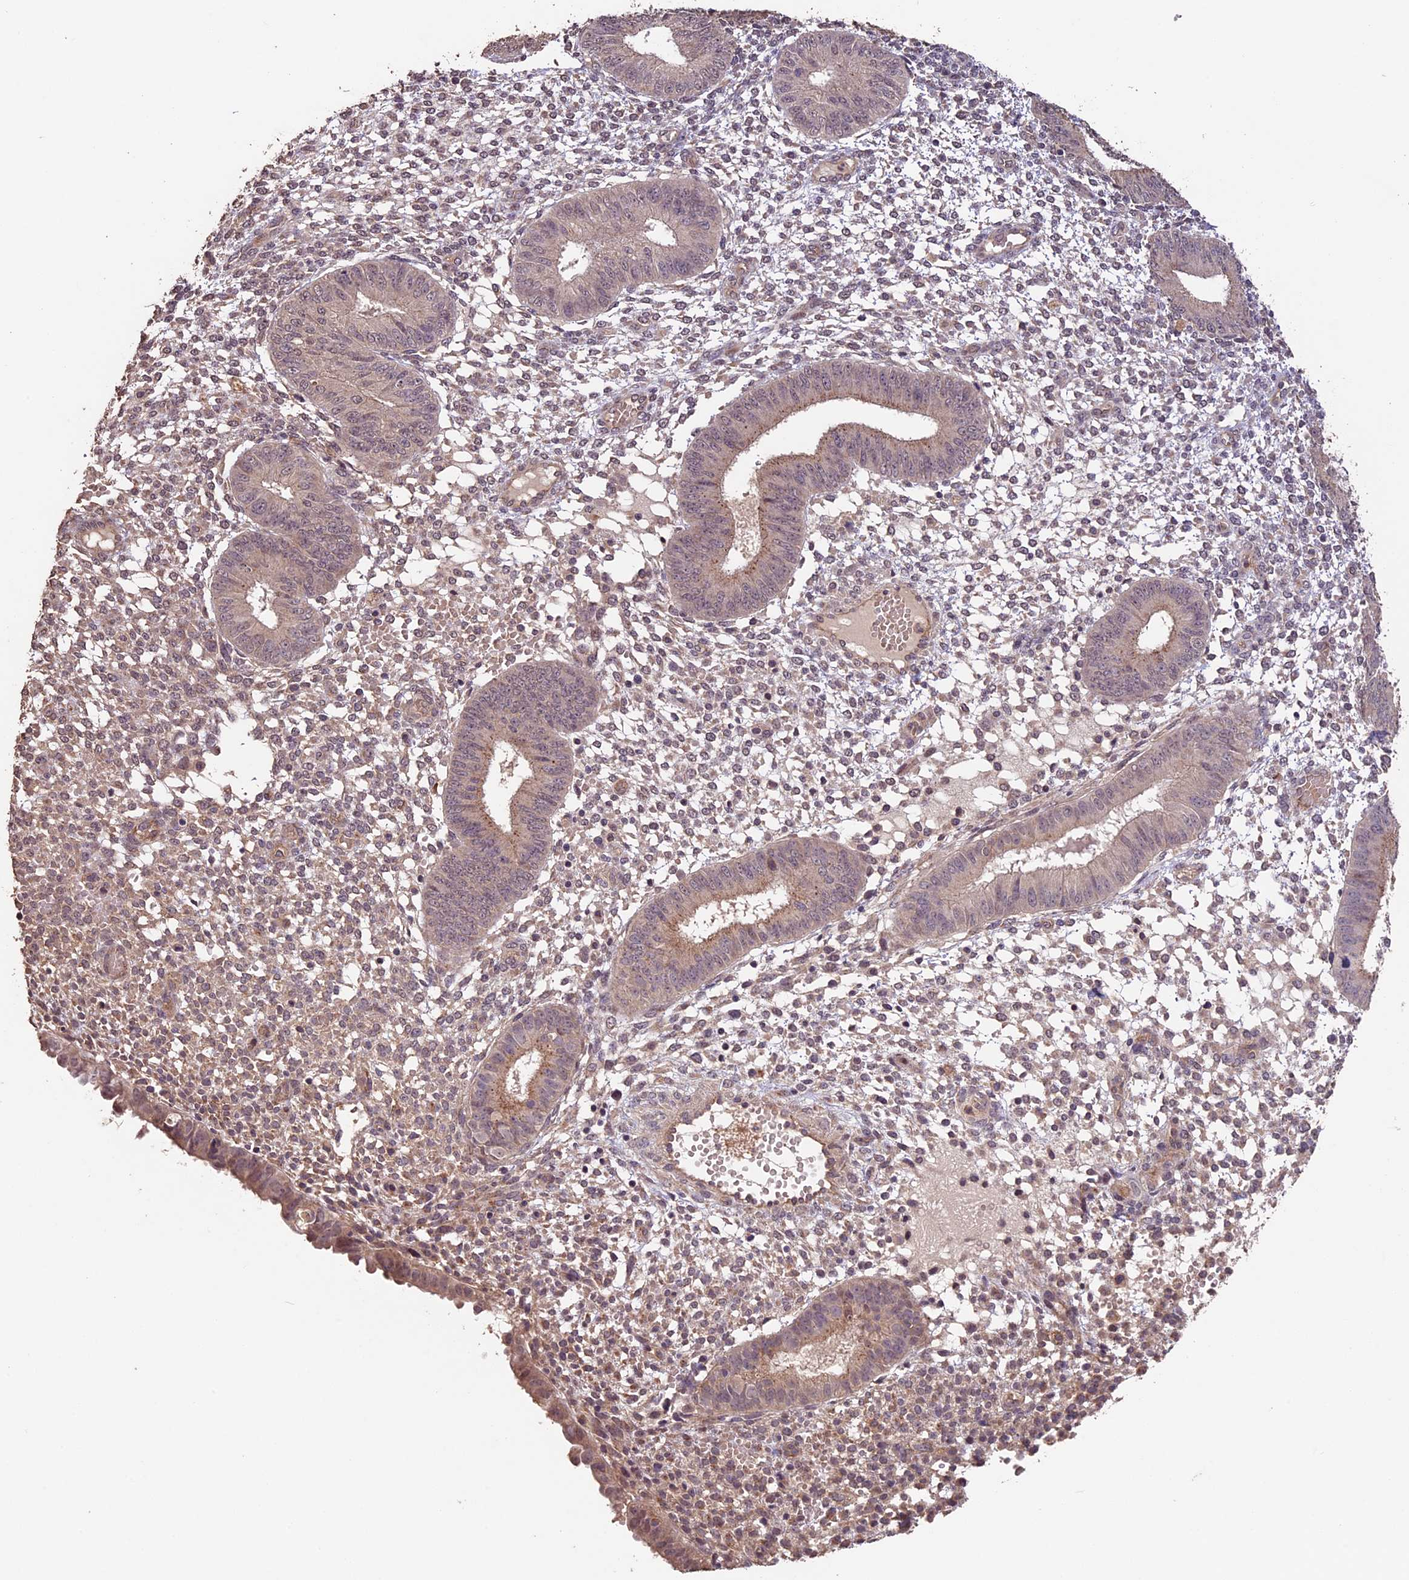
{"staining": {"intensity": "weak", "quantity": "<25%", "location": "cytoplasmic/membranous"}, "tissue": "endometrium", "cell_type": "Cells in endometrial stroma", "image_type": "normal", "snomed": [{"axis": "morphology", "description": "Normal tissue, NOS"}, {"axis": "topography", "description": "Endometrium"}], "caption": "Immunohistochemical staining of normal human endometrium shows no significant staining in cells in endometrial stroma.", "gene": "GNB5", "patient": {"sex": "female", "age": 49}}